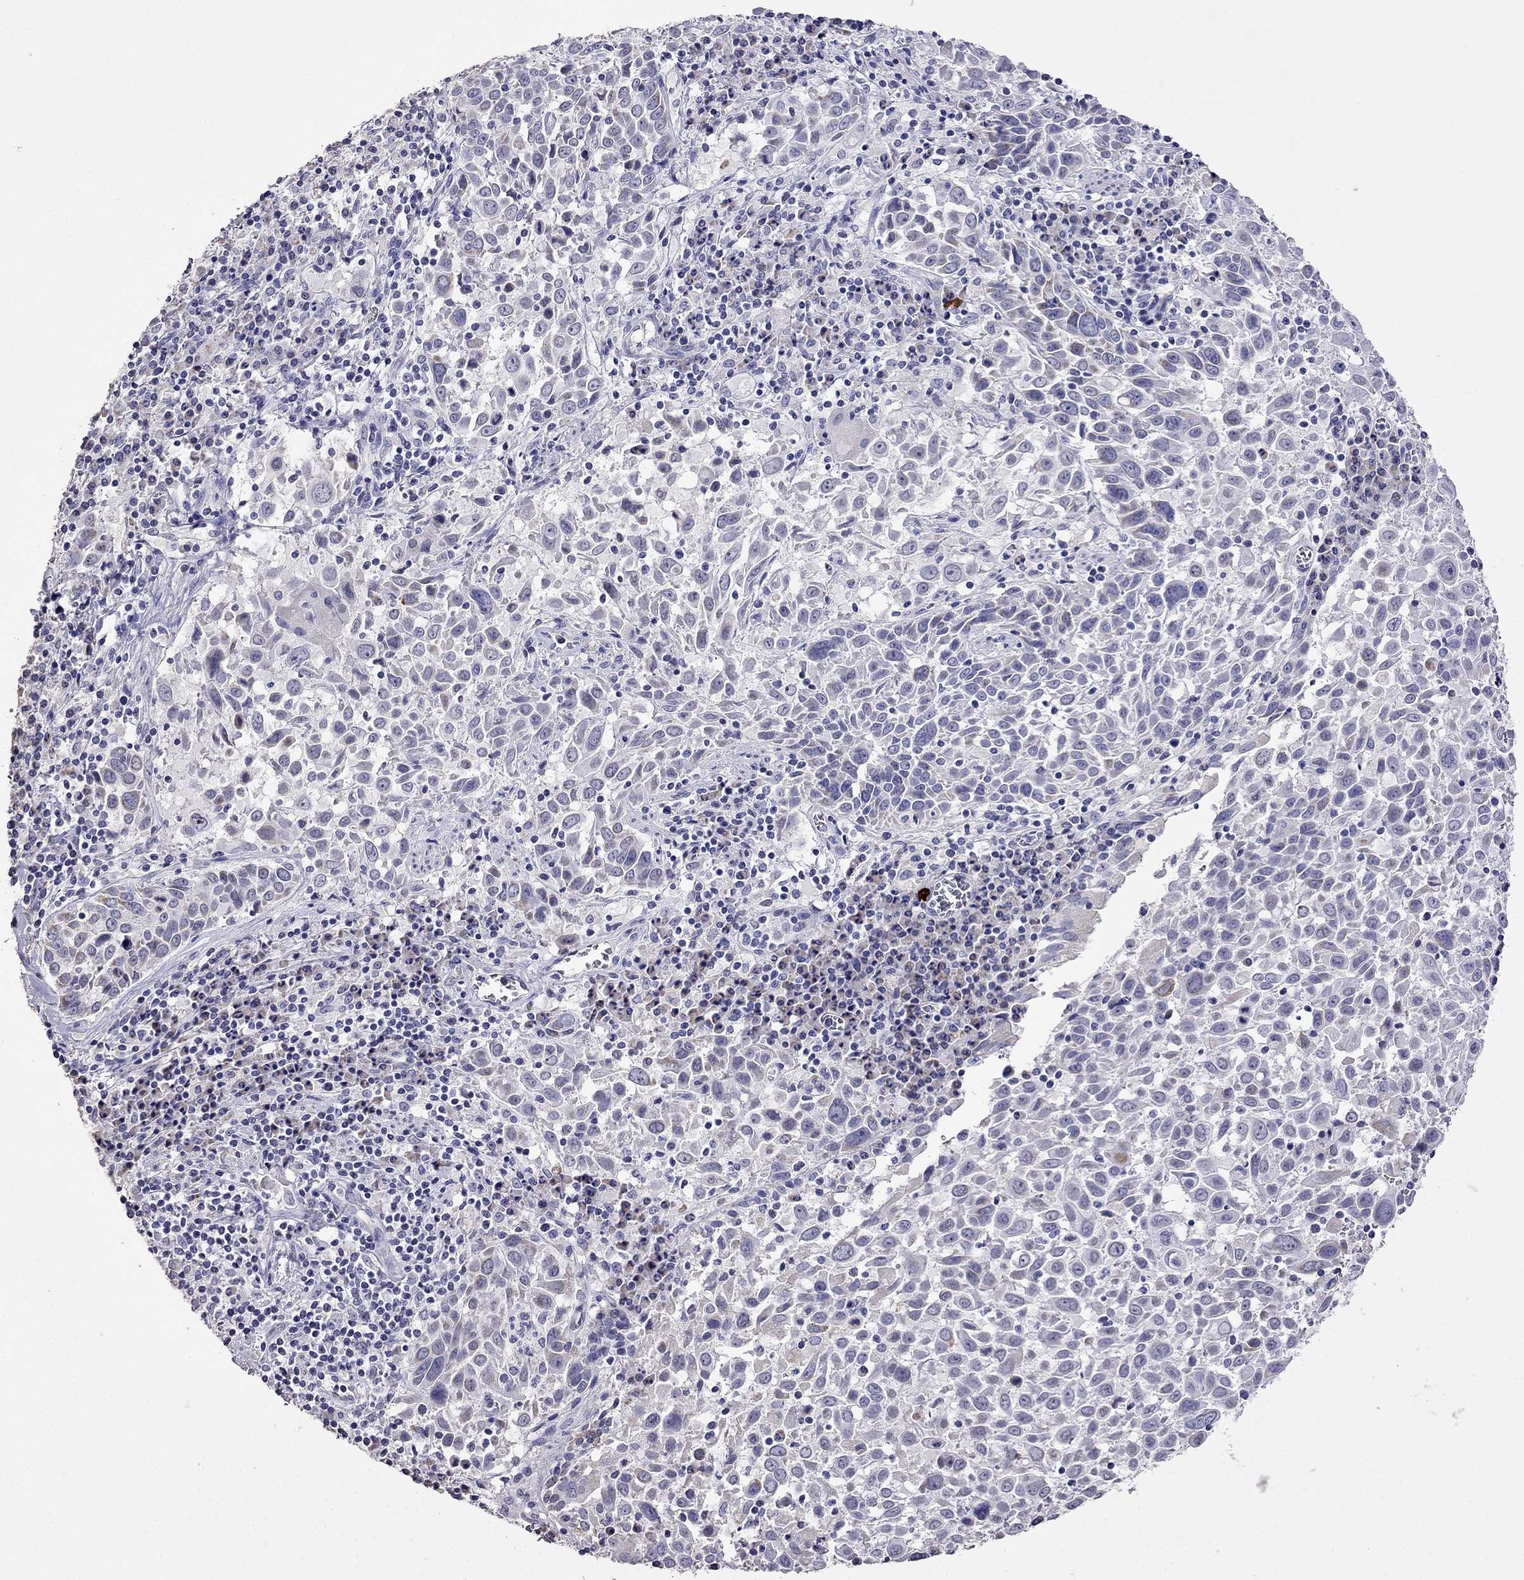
{"staining": {"intensity": "weak", "quantity": "<25%", "location": "cytoplasmic/membranous"}, "tissue": "lung cancer", "cell_type": "Tumor cells", "image_type": "cancer", "snomed": [{"axis": "morphology", "description": "Squamous cell carcinoma, NOS"}, {"axis": "topography", "description": "Lung"}], "caption": "Tumor cells are negative for protein expression in human lung squamous cell carcinoma.", "gene": "AK5", "patient": {"sex": "male", "age": 57}}